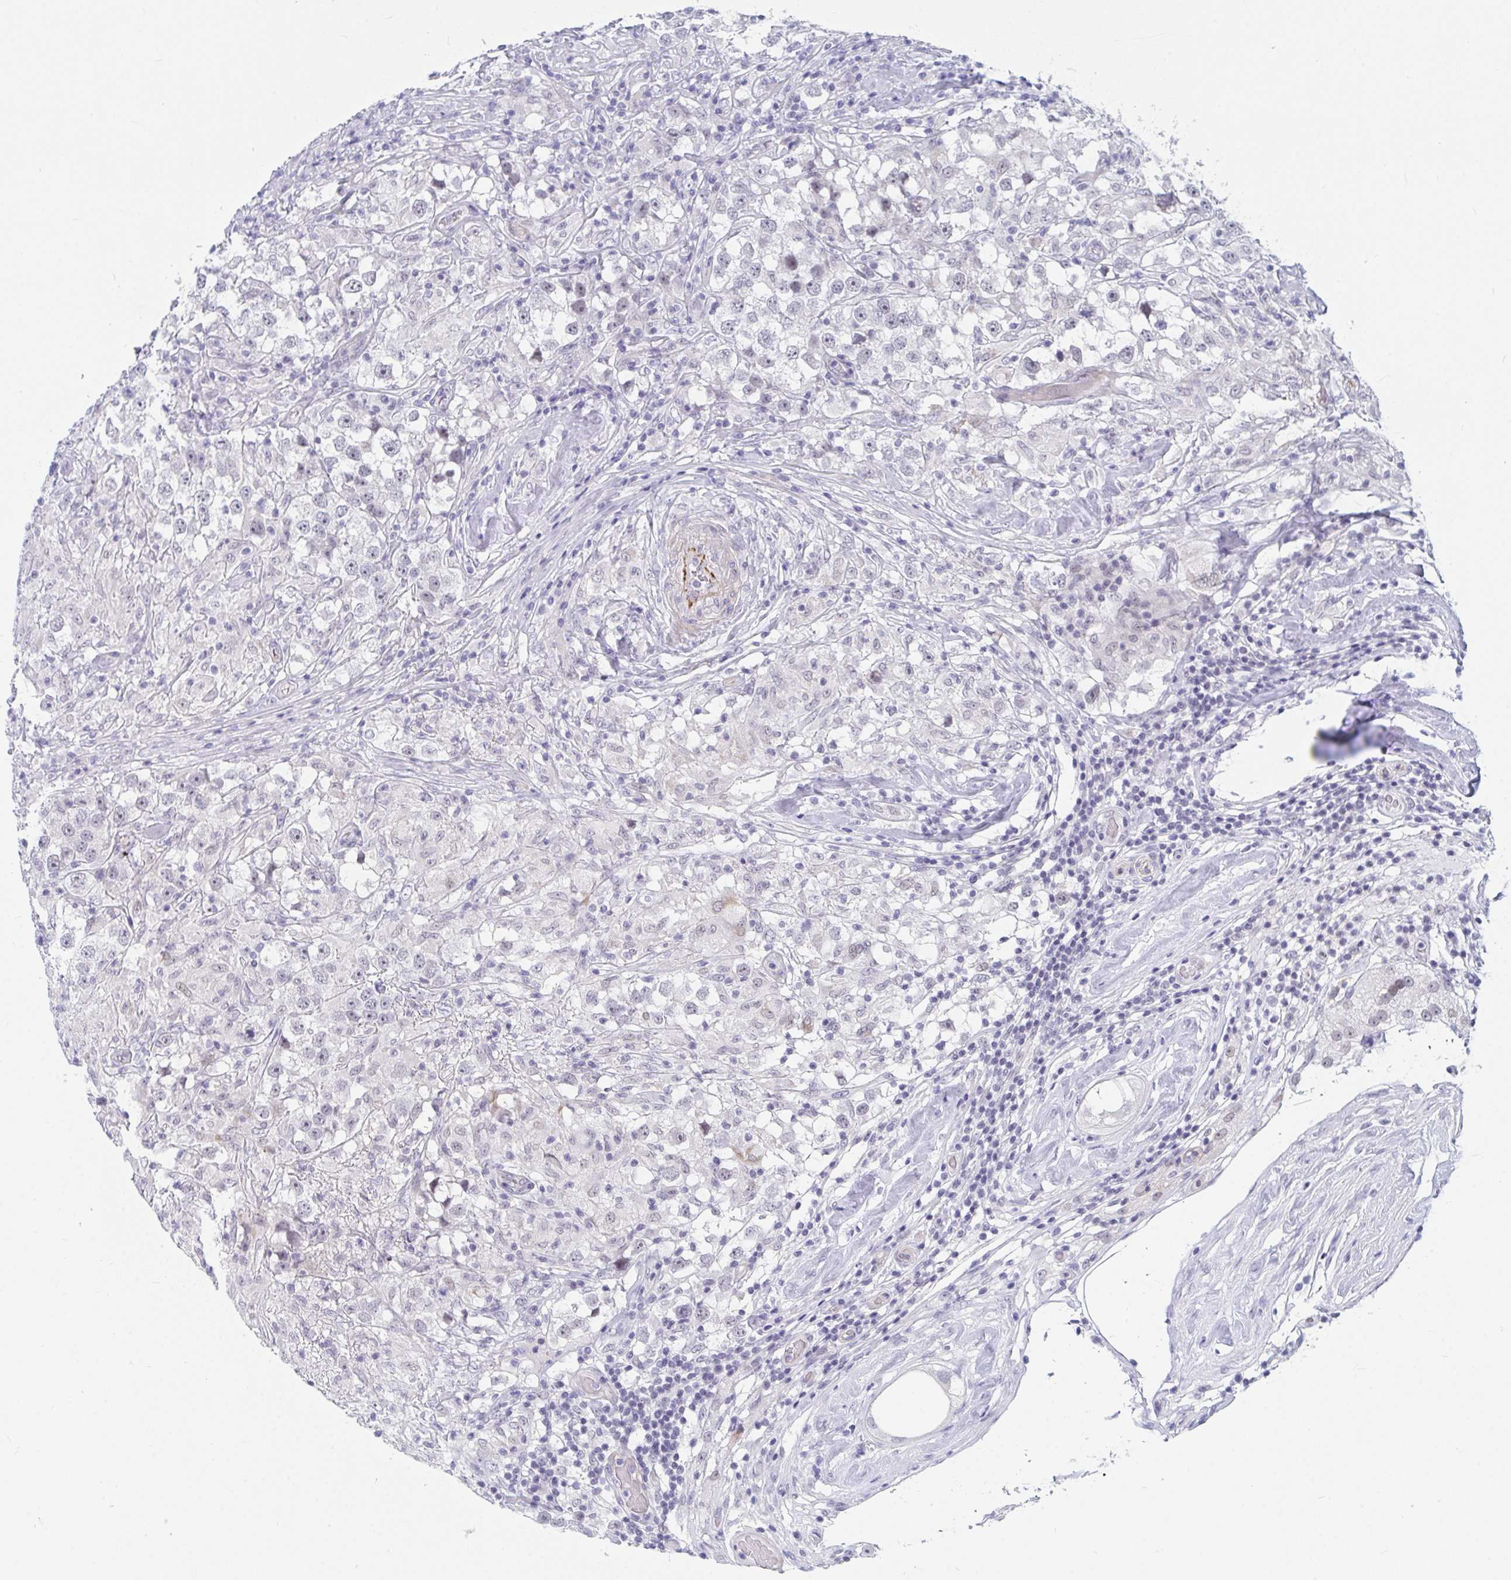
{"staining": {"intensity": "negative", "quantity": "none", "location": "none"}, "tissue": "testis cancer", "cell_type": "Tumor cells", "image_type": "cancer", "snomed": [{"axis": "morphology", "description": "Seminoma, NOS"}, {"axis": "topography", "description": "Testis"}], "caption": "Testis seminoma was stained to show a protein in brown. There is no significant positivity in tumor cells. Brightfield microscopy of immunohistochemistry (IHC) stained with DAB (3,3'-diaminobenzidine) (brown) and hematoxylin (blue), captured at high magnification.", "gene": "DAOA", "patient": {"sex": "male", "age": 46}}